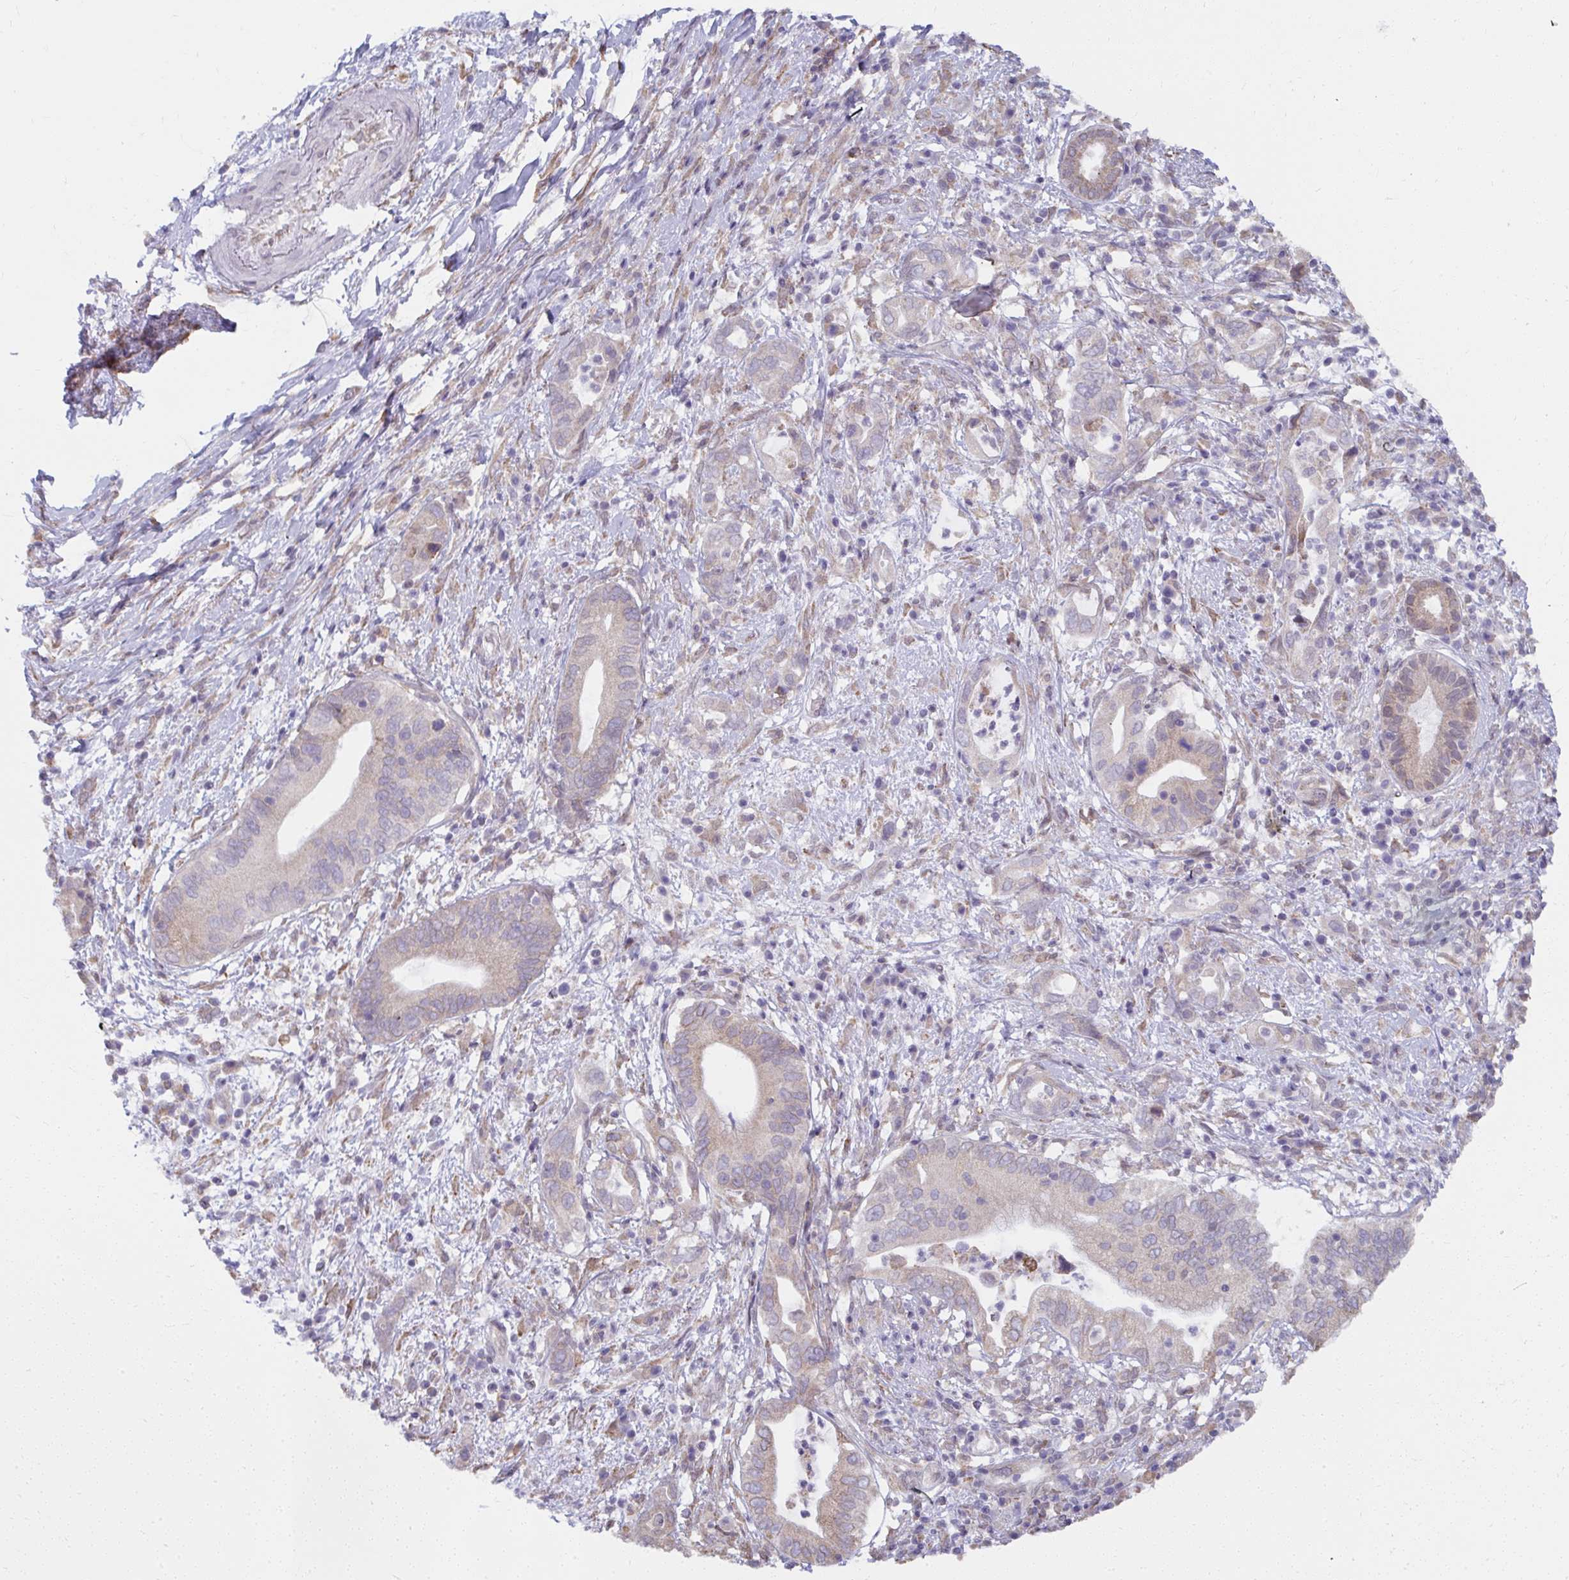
{"staining": {"intensity": "weak", "quantity": "<25%", "location": "cytoplasmic/membranous"}, "tissue": "pancreatic cancer", "cell_type": "Tumor cells", "image_type": "cancer", "snomed": [{"axis": "morphology", "description": "Adenocarcinoma, NOS"}, {"axis": "topography", "description": "Pancreas"}], "caption": "High magnification brightfield microscopy of pancreatic cancer (adenocarcinoma) stained with DAB (3,3'-diaminobenzidine) (brown) and counterstained with hematoxylin (blue): tumor cells show no significant expression.", "gene": "NMNAT1", "patient": {"sex": "female", "age": 72}}